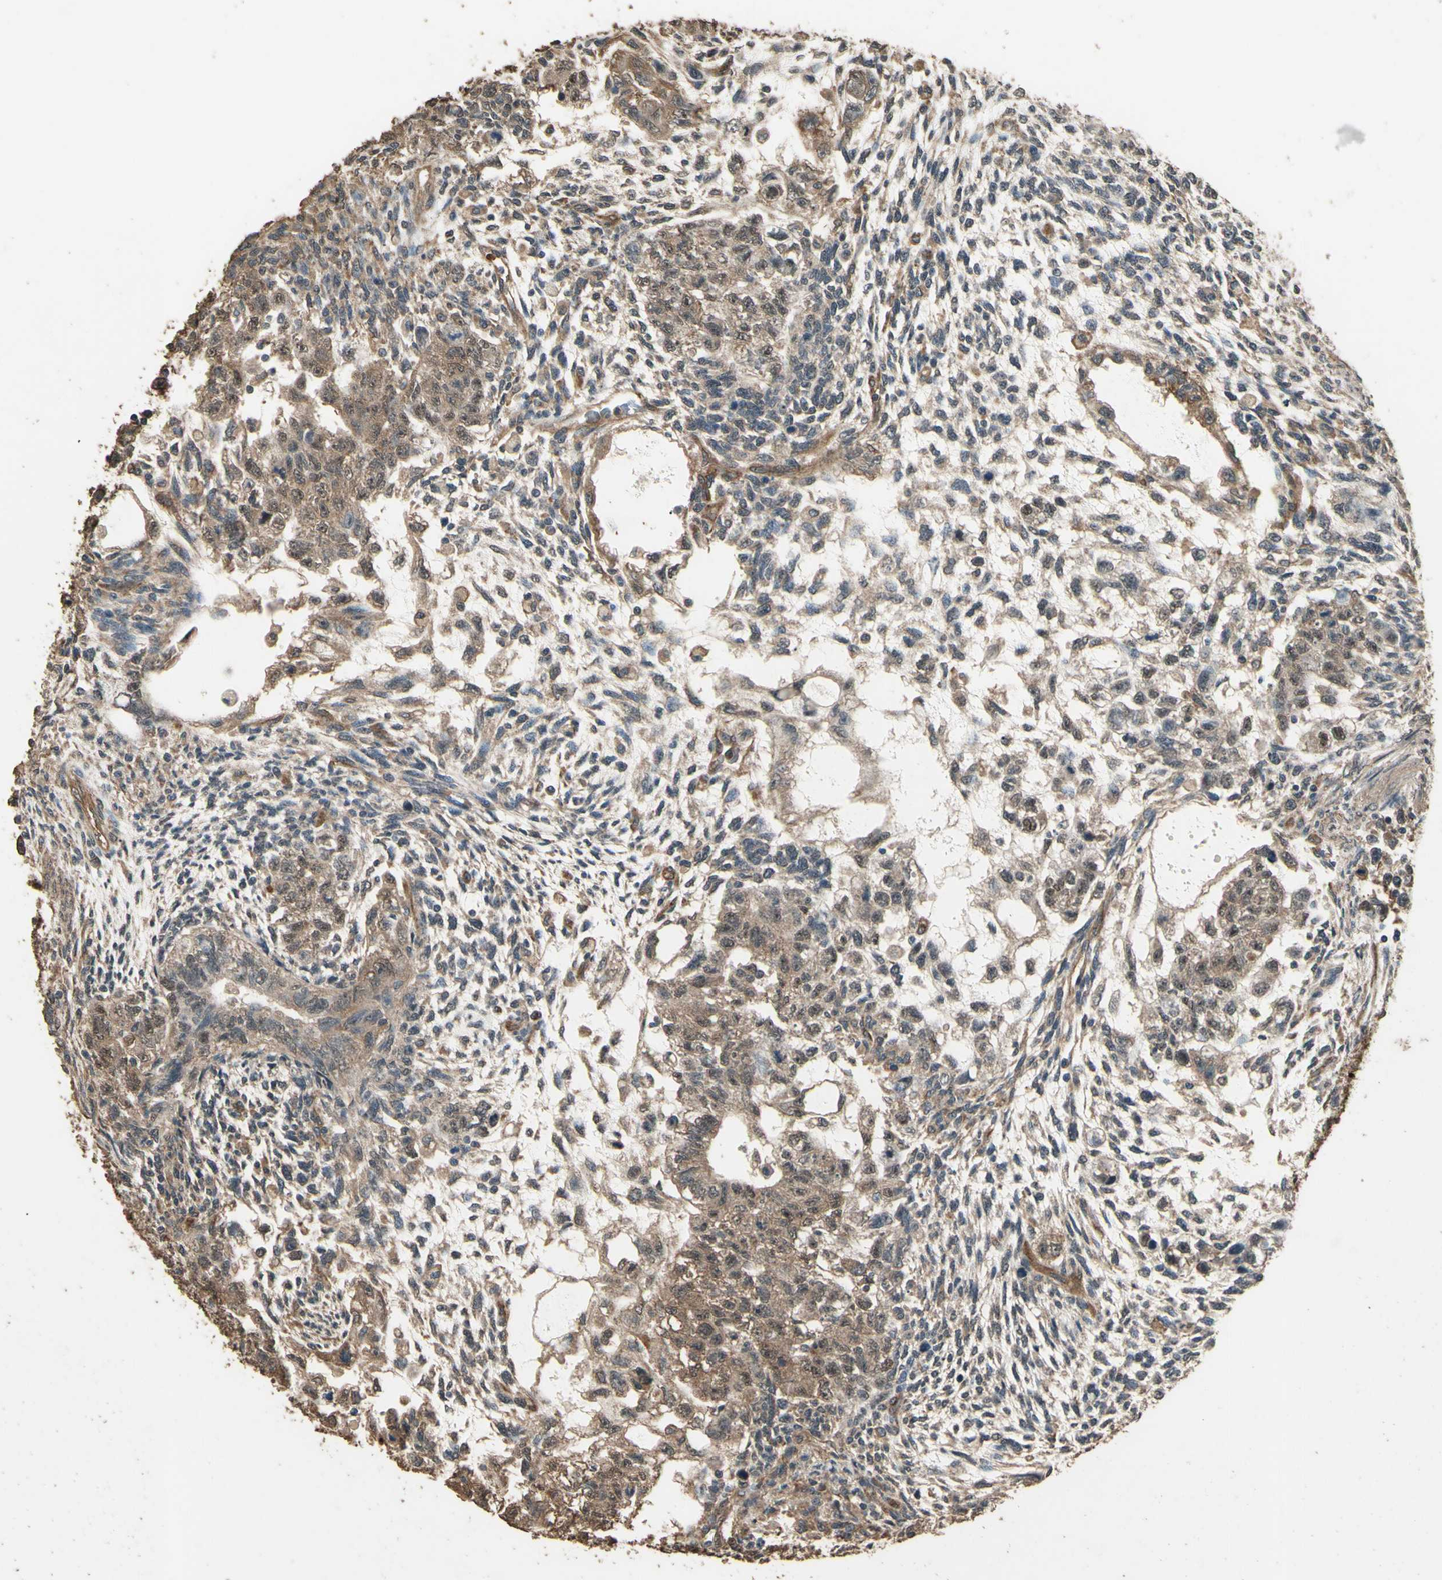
{"staining": {"intensity": "moderate", "quantity": ">75%", "location": "cytoplasmic/membranous"}, "tissue": "testis cancer", "cell_type": "Tumor cells", "image_type": "cancer", "snomed": [{"axis": "morphology", "description": "Normal tissue, NOS"}, {"axis": "morphology", "description": "Carcinoma, Embryonal, NOS"}, {"axis": "topography", "description": "Testis"}], "caption": "This micrograph shows immunohistochemistry (IHC) staining of testis embryonal carcinoma, with medium moderate cytoplasmic/membranous staining in approximately >75% of tumor cells.", "gene": "TSPO", "patient": {"sex": "male", "age": 36}}